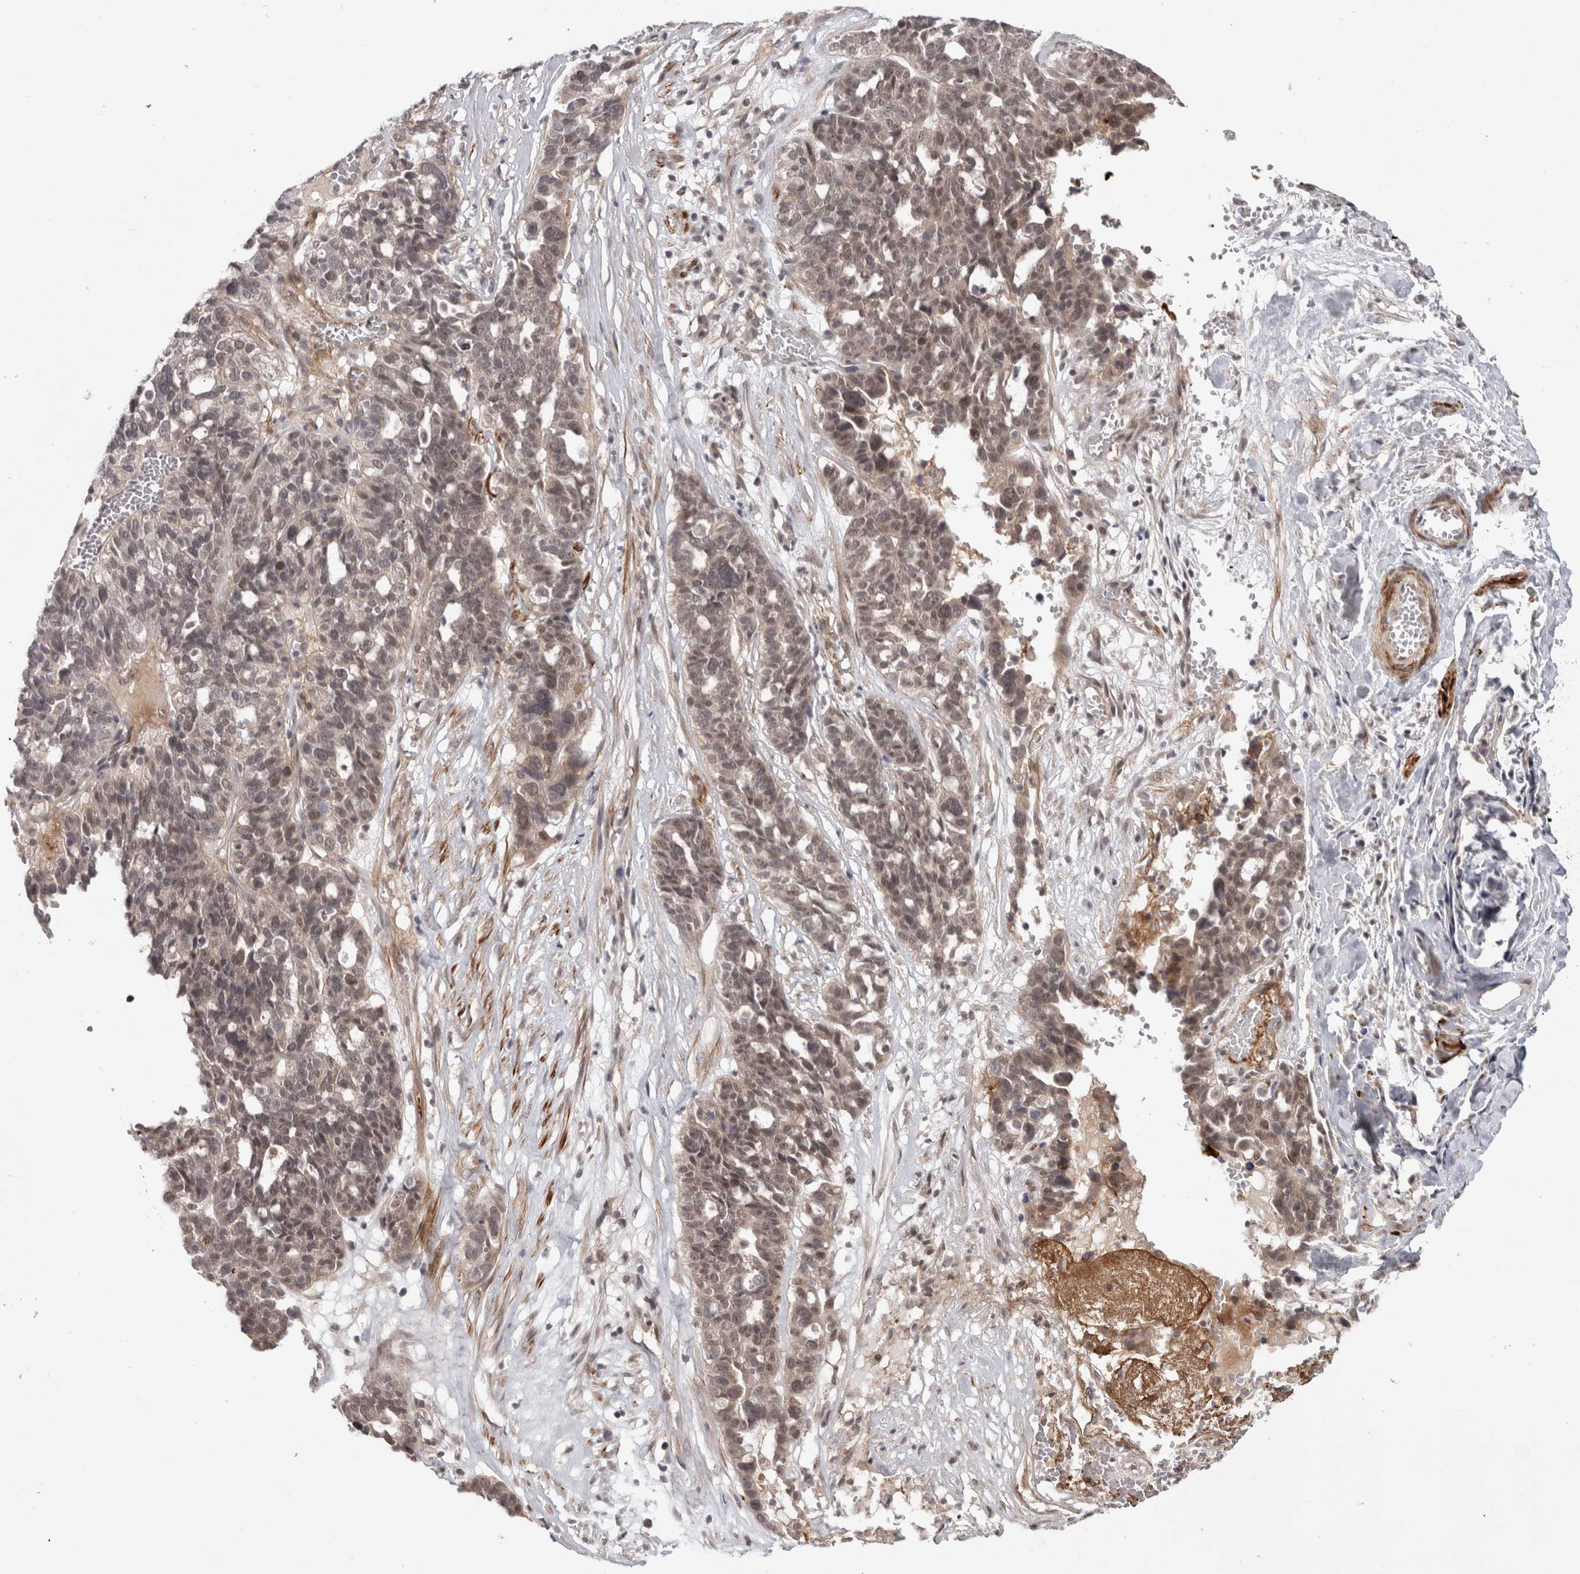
{"staining": {"intensity": "weak", "quantity": ">75%", "location": "cytoplasmic/membranous,nuclear"}, "tissue": "ovarian cancer", "cell_type": "Tumor cells", "image_type": "cancer", "snomed": [{"axis": "morphology", "description": "Cystadenocarcinoma, serous, NOS"}, {"axis": "topography", "description": "Ovary"}], "caption": "Immunohistochemistry micrograph of serous cystadenocarcinoma (ovarian) stained for a protein (brown), which exhibits low levels of weak cytoplasmic/membranous and nuclear positivity in about >75% of tumor cells.", "gene": "ZNF318", "patient": {"sex": "female", "age": 59}}